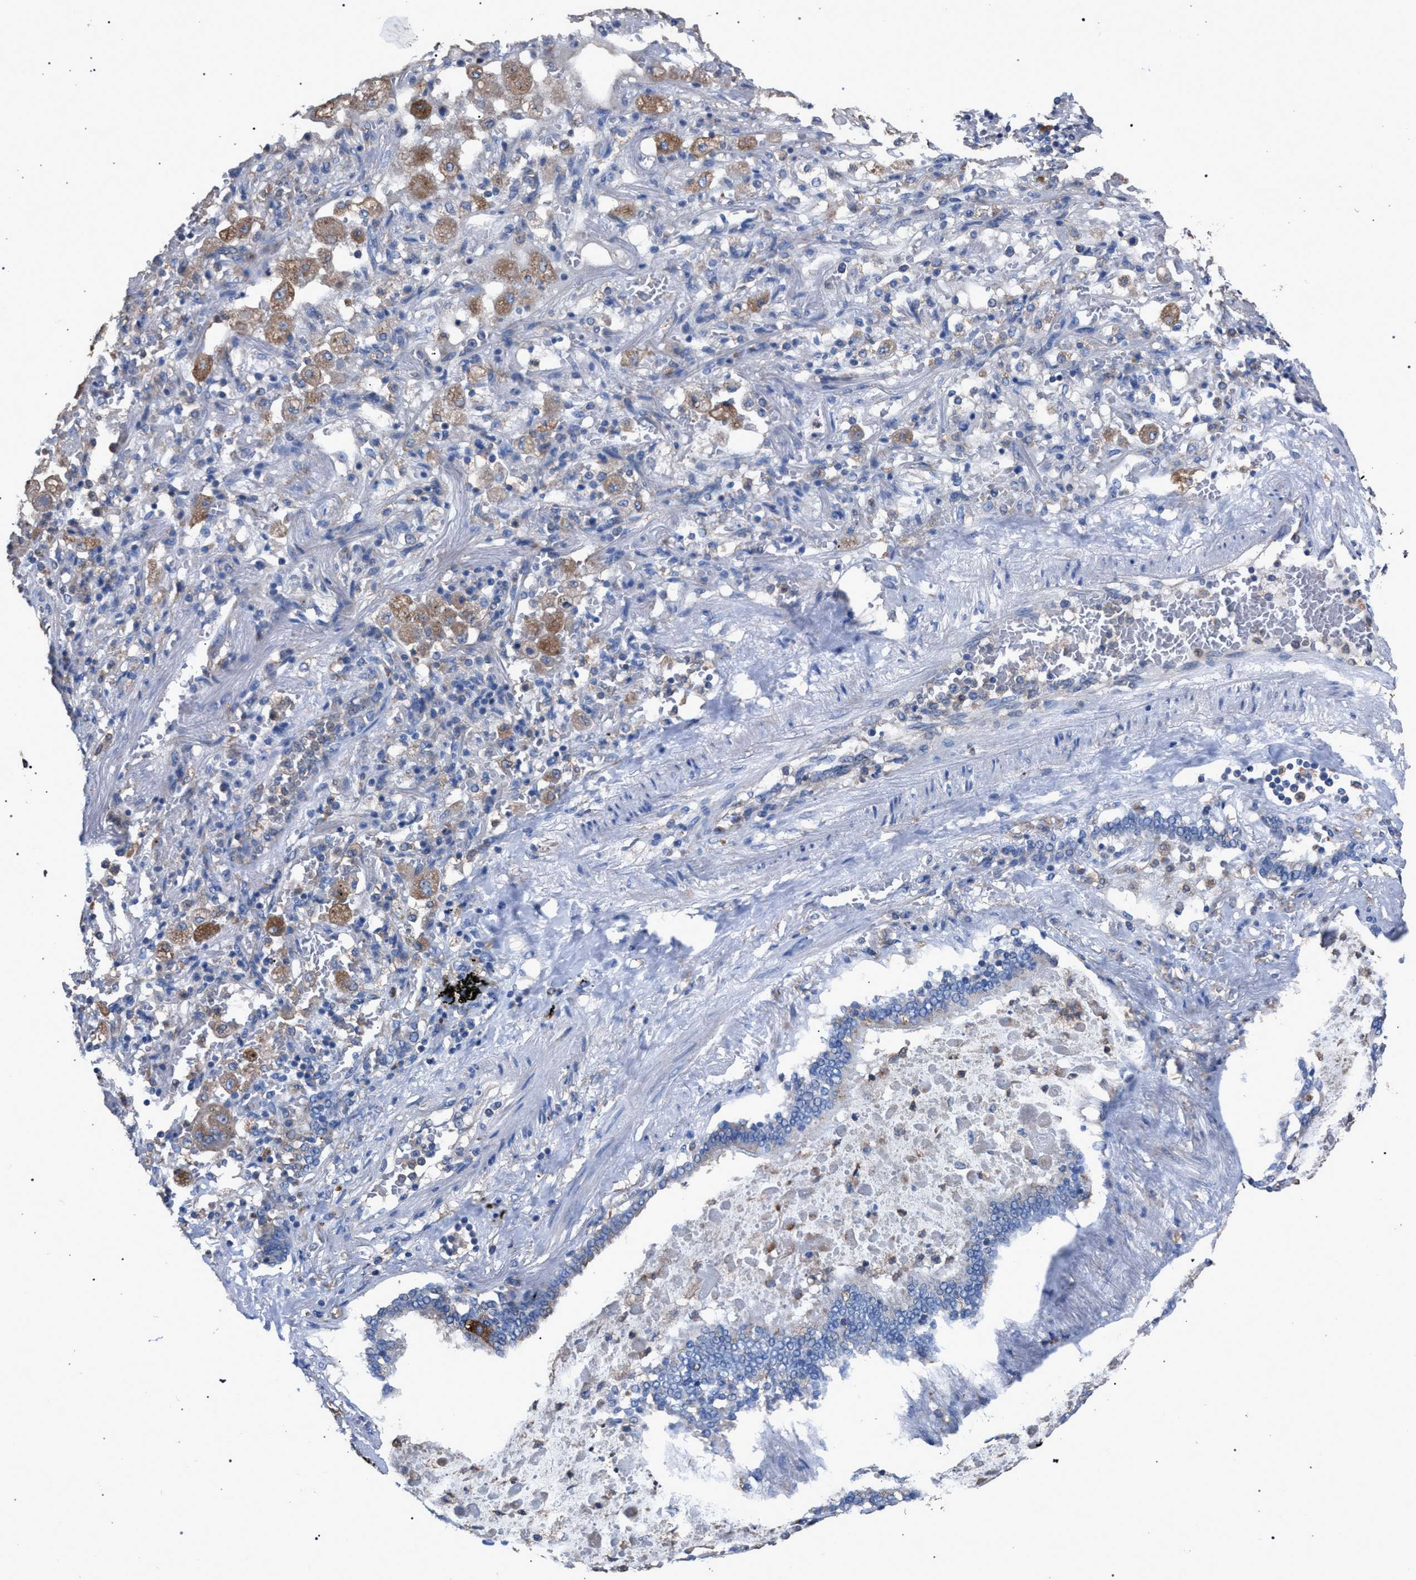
{"staining": {"intensity": "negative", "quantity": "none", "location": "none"}, "tissue": "lung cancer", "cell_type": "Tumor cells", "image_type": "cancer", "snomed": [{"axis": "morphology", "description": "Squamous cell carcinoma, NOS"}, {"axis": "topography", "description": "Lung"}], "caption": "Human lung cancer (squamous cell carcinoma) stained for a protein using IHC reveals no staining in tumor cells.", "gene": "ATP6V0A1", "patient": {"sex": "male", "age": 61}}